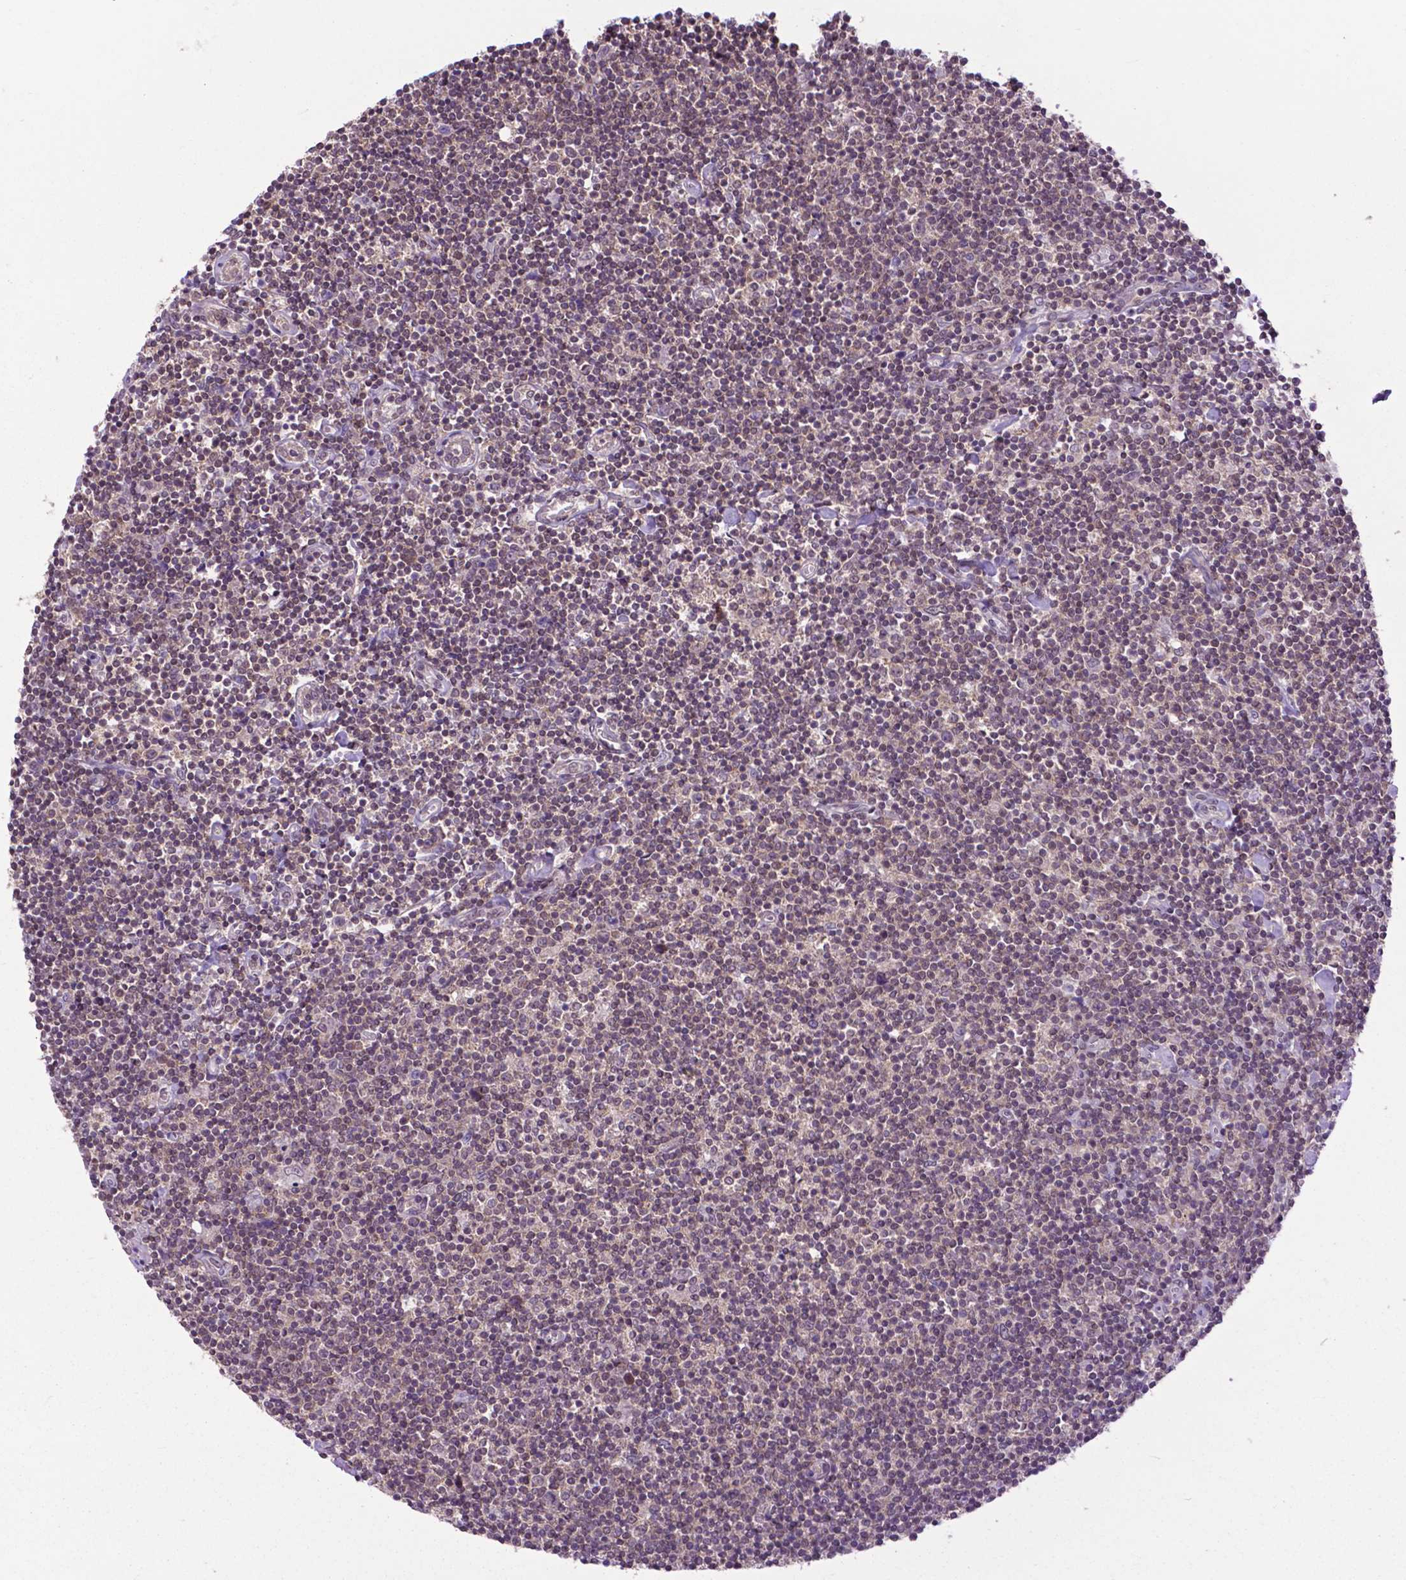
{"staining": {"intensity": "negative", "quantity": "none", "location": "none"}, "tissue": "lymphoma", "cell_type": "Tumor cells", "image_type": "cancer", "snomed": [{"axis": "morphology", "description": "Hodgkin's disease, NOS"}, {"axis": "topography", "description": "Lymph node"}], "caption": "DAB (3,3'-diaminobenzidine) immunohistochemical staining of human lymphoma exhibits no significant expression in tumor cells.", "gene": "OTUB1", "patient": {"sex": "male", "age": 40}}